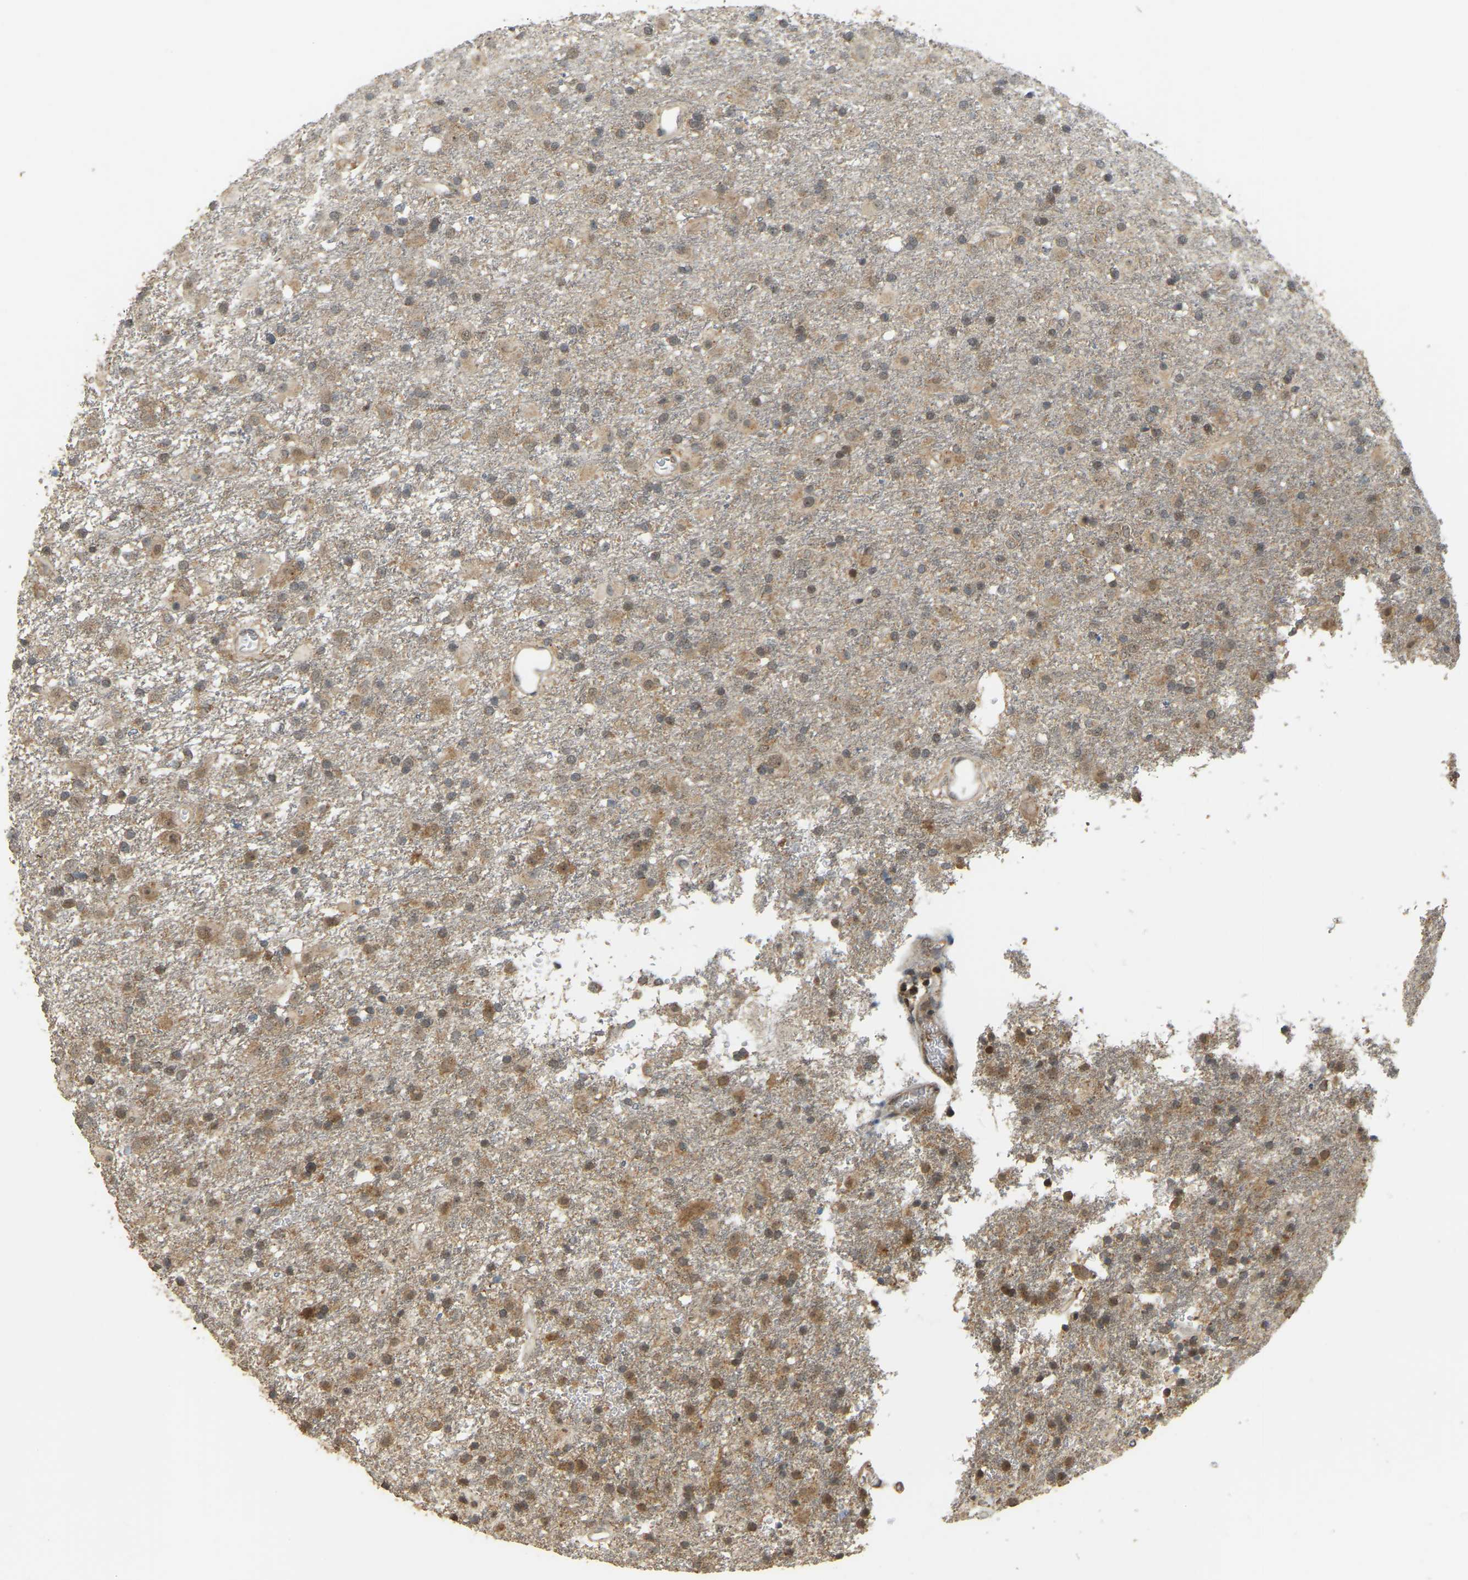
{"staining": {"intensity": "moderate", "quantity": "25%-75%", "location": "cytoplasmic/membranous"}, "tissue": "glioma", "cell_type": "Tumor cells", "image_type": "cancer", "snomed": [{"axis": "morphology", "description": "Glioma, malignant, Low grade"}, {"axis": "topography", "description": "Brain"}], "caption": "Human glioma stained for a protein (brown) reveals moderate cytoplasmic/membranous positive positivity in about 25%-75% of tumor cells.", "gene": "BRF2", "patient": {"sex": "male", "age": 65}}